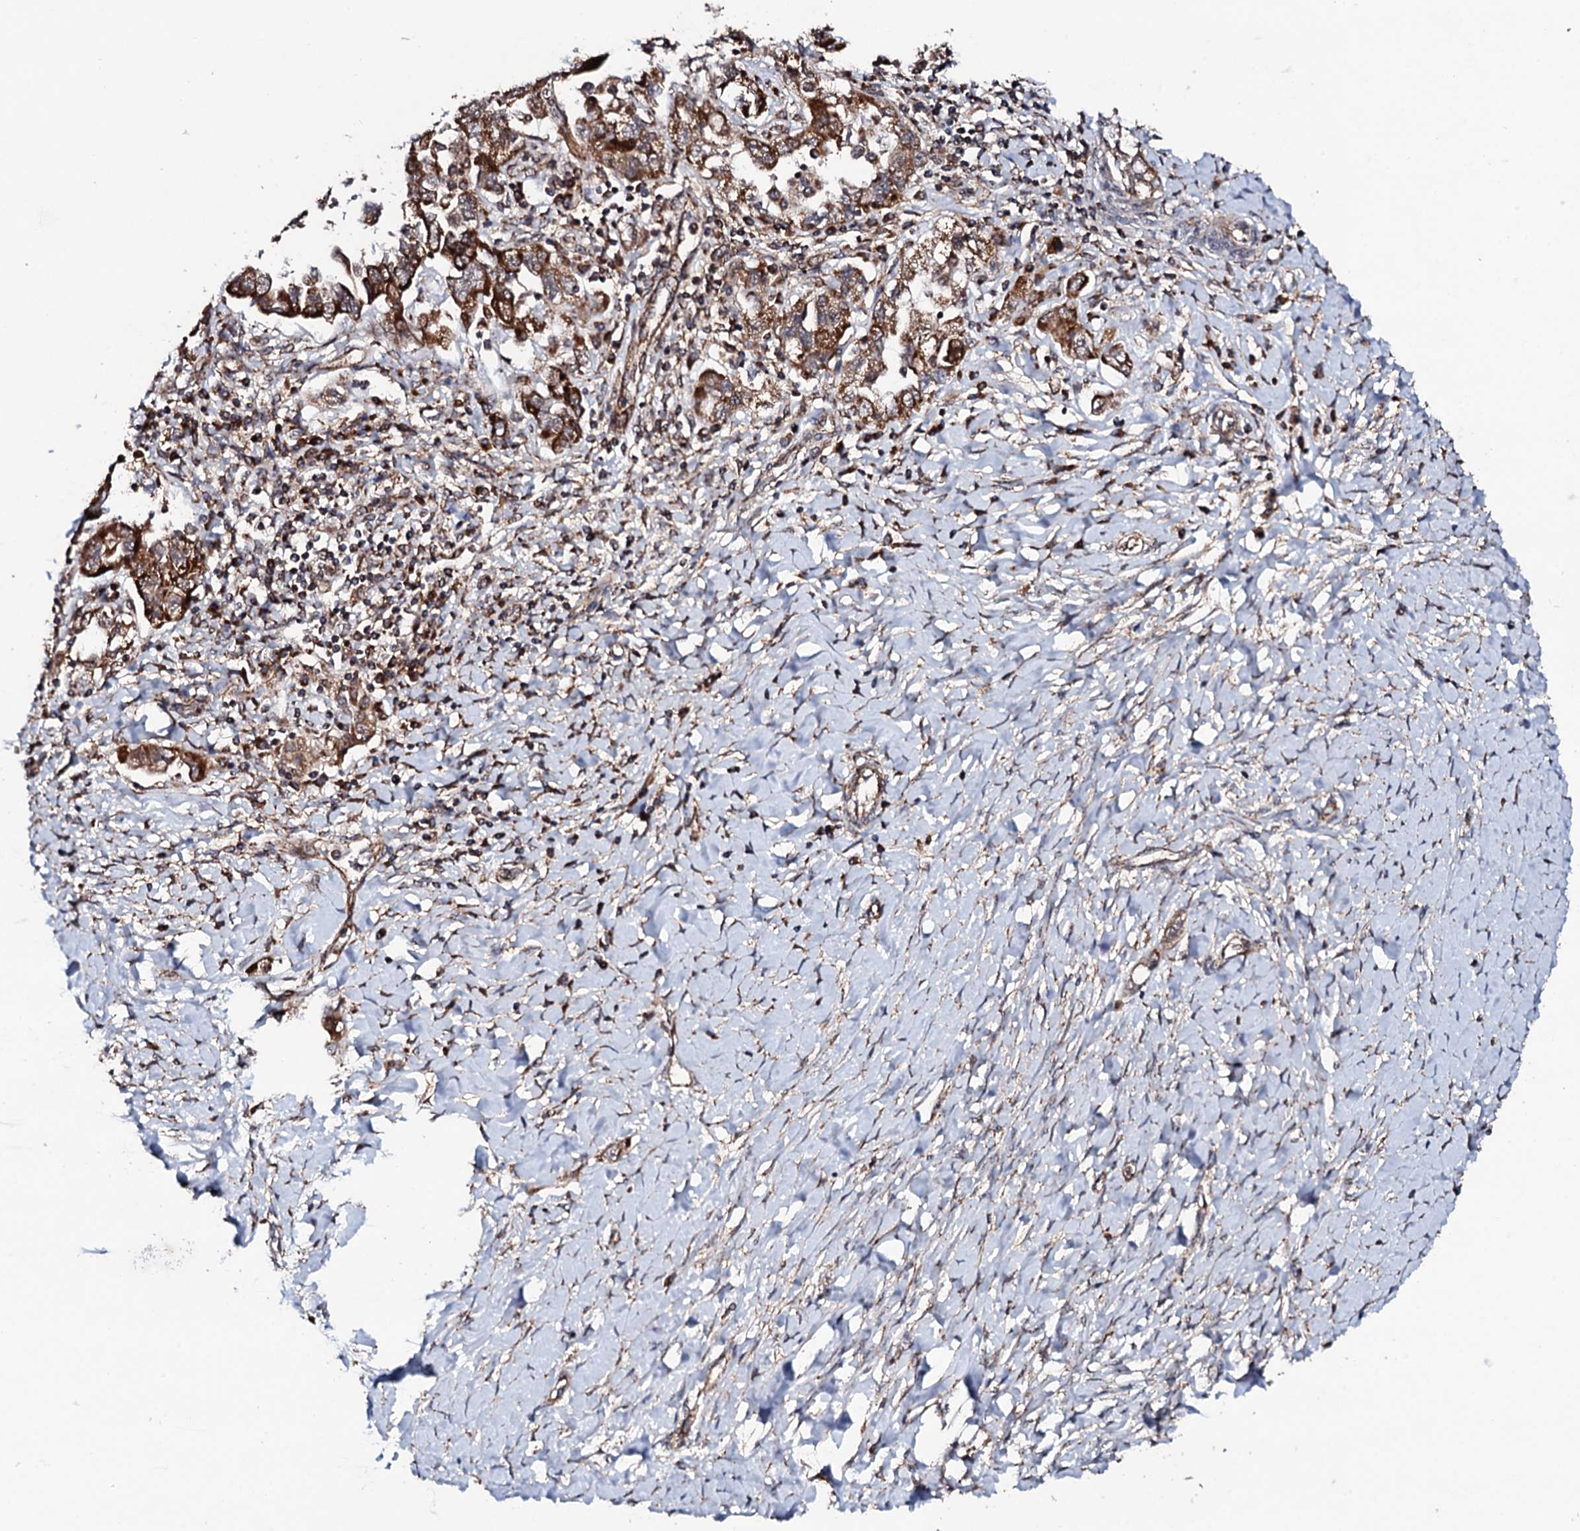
{"staining": {"intensity": "strong", "quantity": ">75%", "location": "cytoplasmic/membranous"}, "tissue": "ovarian cancer", "cell_type": "Tumor cells", "image_type": "cancer", "snomed": [{"axis": "morphology", "description": "Carcinoma, NOS"}, {"axis": "morphology", "description": "Cystadenocarcinoma, serous, NOS"}, {"axis": "topography", "description": "Ovary"}], "caption": "Protein expression analysis of ovarian carcinoma exhibits strong cytoplasmic/membranous staining in about >75% of tumor cells.", "gene": "MTIF3", "patient": {"sex": "female", "age": 69}}